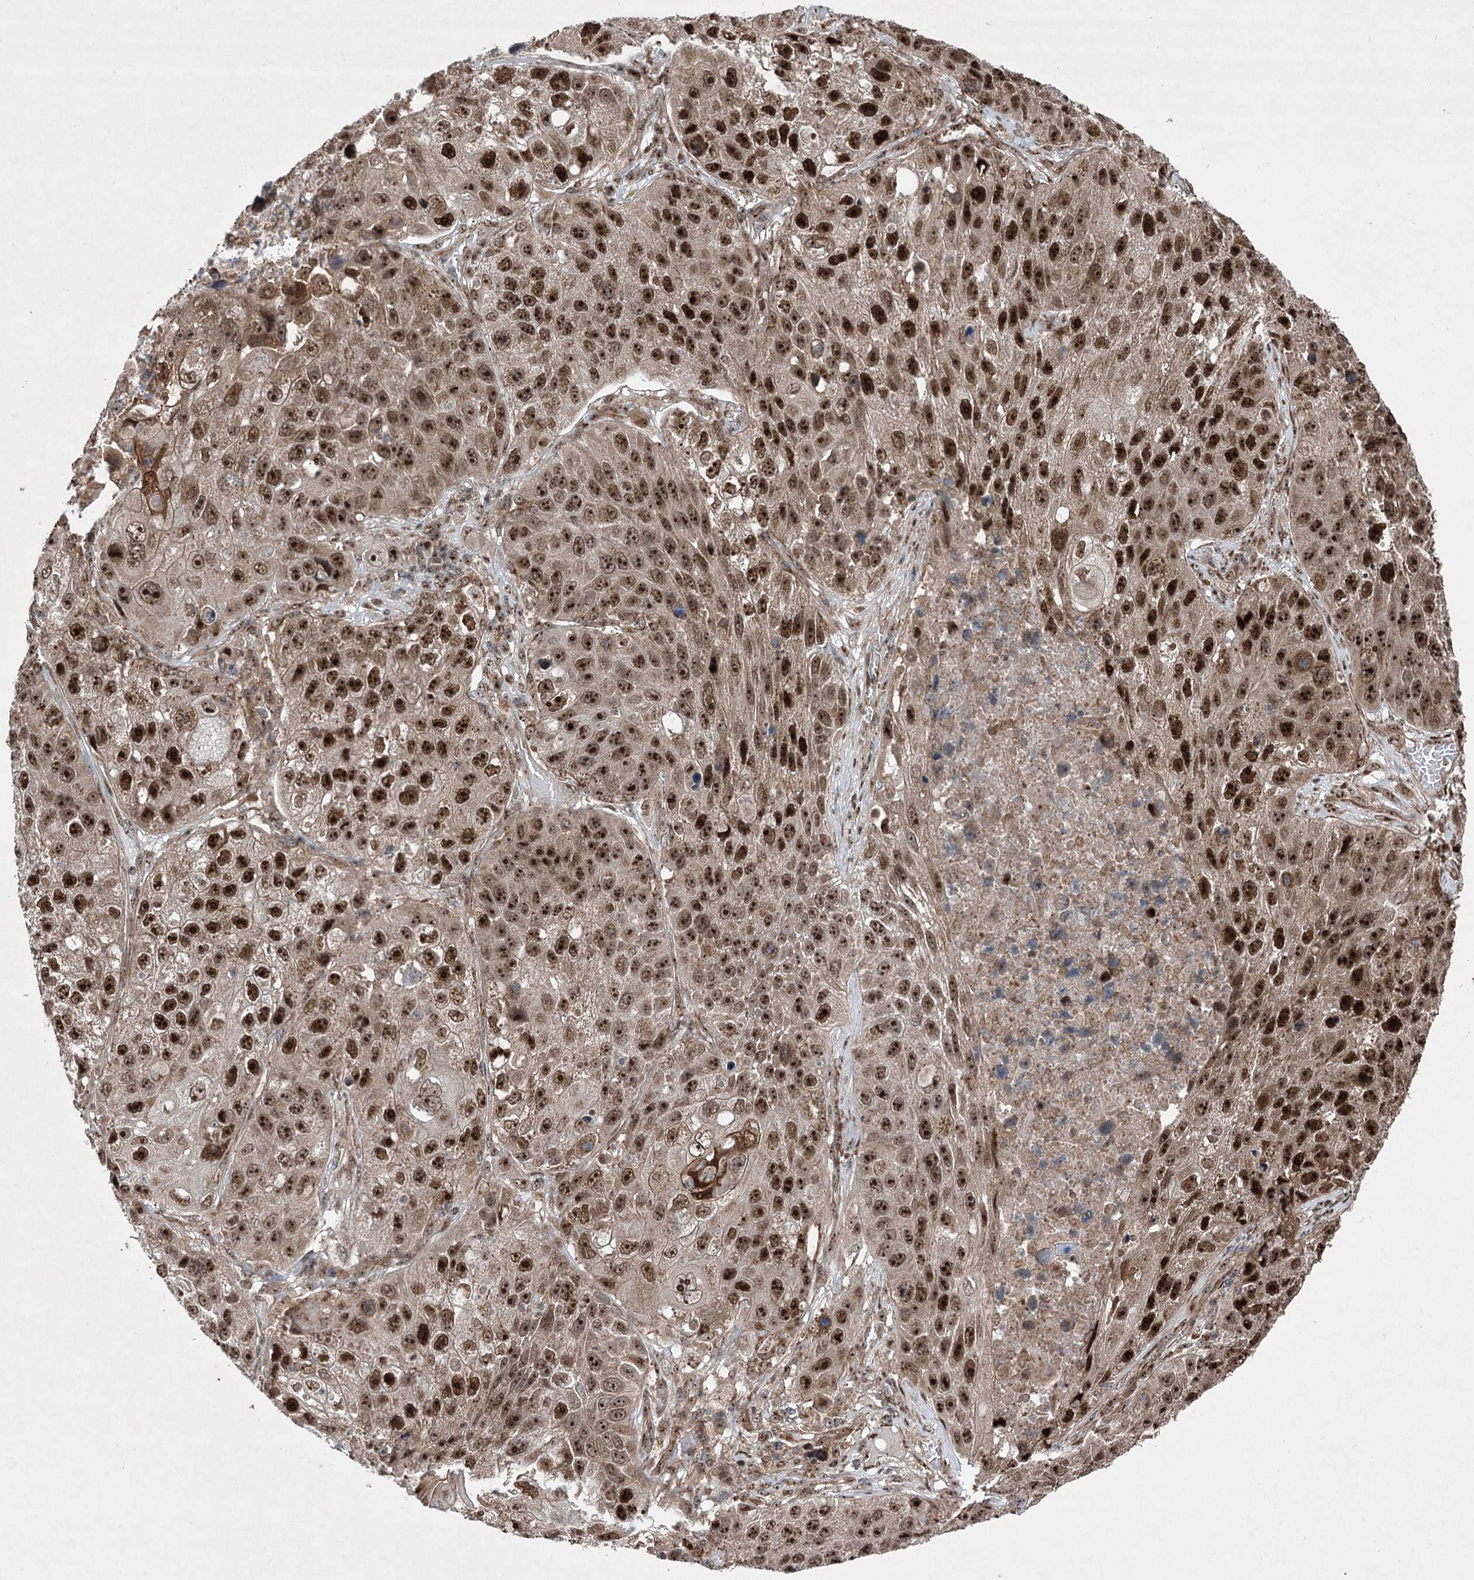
{"staining": {"intensity": "strong", "quantity": ">75%", "location": "nuclear"}, "tissue": "lung cancer", "cell_type": "Tumor cells", "image_type": "cancer", "snomed": [{"axis": "morphology", "description": "Squamous cell carcinoma, NOS"}, {"axis": "topography", "description": "Lung"}], "caption": "Brown immunohistochemical staining in human squamous cell carcinoma (lung) exhibits strong nuclear positivity in about >75% of tumor cells. (brown staining indicates protein expression, while blue staining denotes nuclei).", "gene": "SERINC5", "patient": {"sex": "male", "age": 61}}